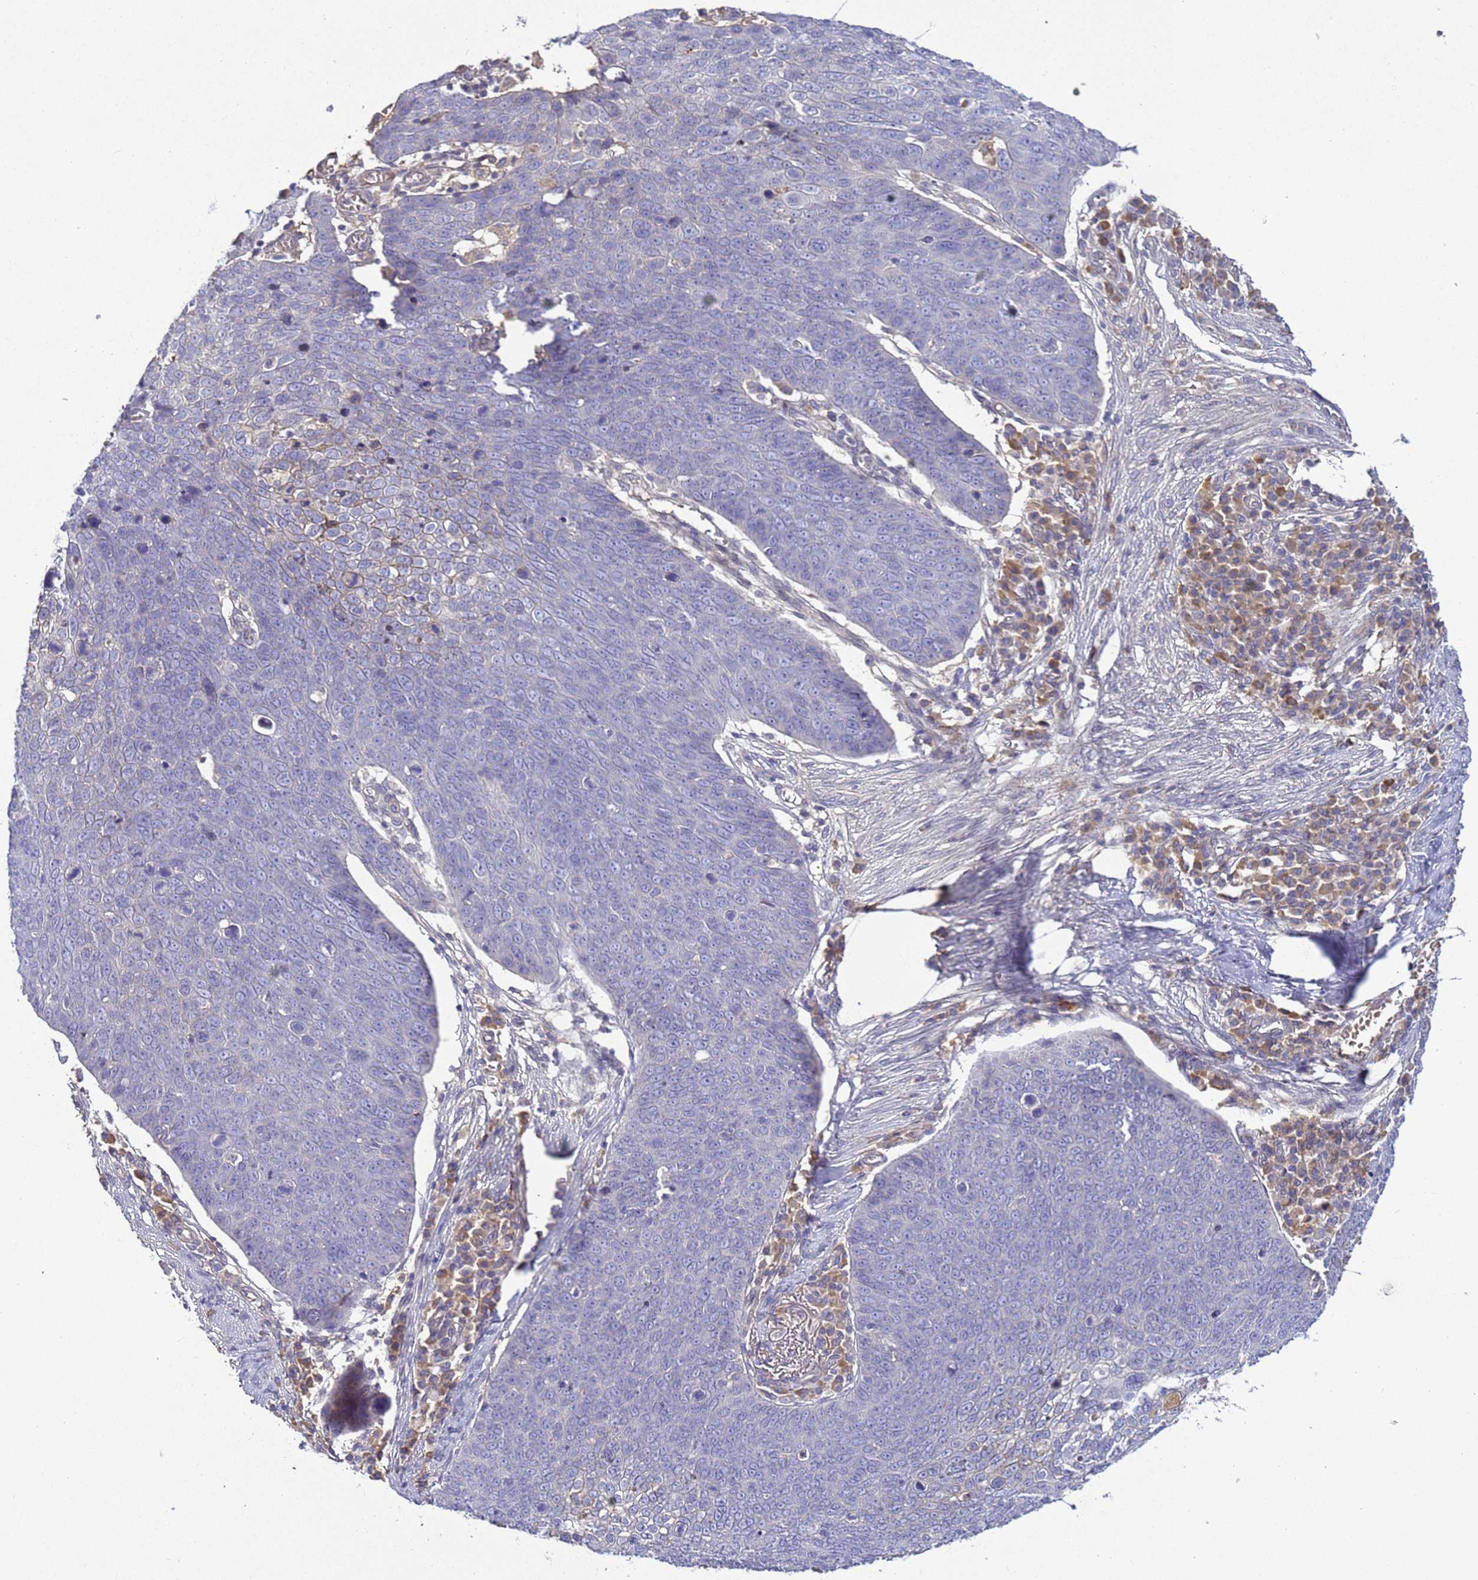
{"staining": {"intensity": "negative", "quantity": "none", "location": "none"}, "tissue": "skin cancer", "cell_type": "Tumor cells", "image_type": "cancer", "snomed": [{"axis": "morphology", "description": "Squamous cell carcinoma, NOS"}, {"axis": "topography", "description": "Skin"}], "caption": "The immunohistochemistry micrograph has no significant expression in tumor cells of skin squamous cell carcinoma tissue. The staining is performed using DAB (3,3'-diaminobenzidine) brown chromogen with nuclei counter-stained in using hematoxylin.", "gene": "TBCD", "patient": {"sex": "male", "age": 71}}